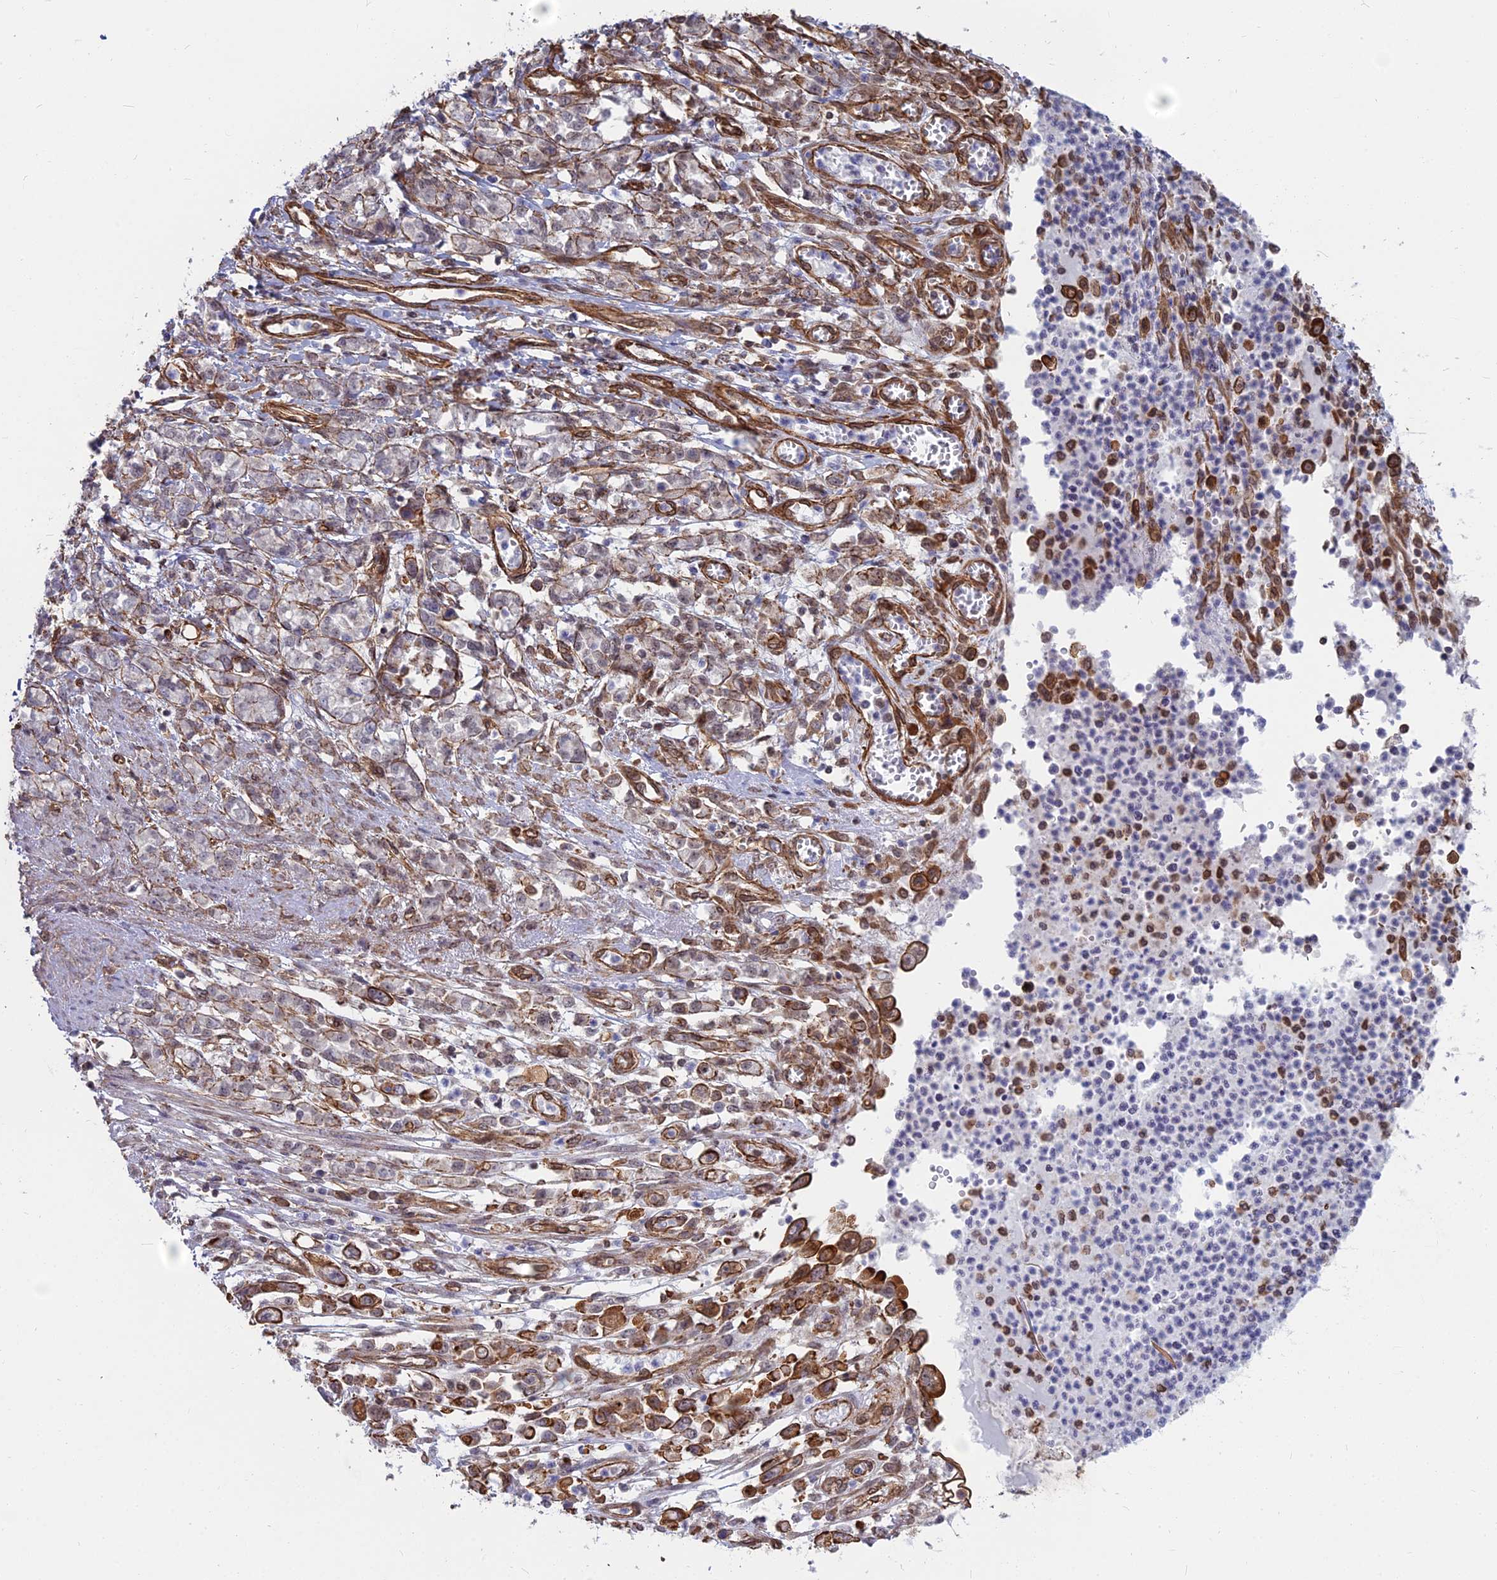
{"staining": {"intensity": "moderate", "quantity": ">75%", "location": "cytoplasmic/membranous"}, "tissue": "stomach cancer", "cell_type": "Tumor cells", "image_type": "cancer", "snomed": [{"axis": "morphology", "description": "Adenocarcinoma, NOS"}, {"axis": "topography", "description": "Stomach"}], "caption": "The image displays immunohistochemical staining of stomach adenocarcinoma. There is moderate cytoplasmic/membranous expression is present in about >75% of tumor cells.", "gene": "YJU2", "patient": {"sex": "female", "age": 76}}